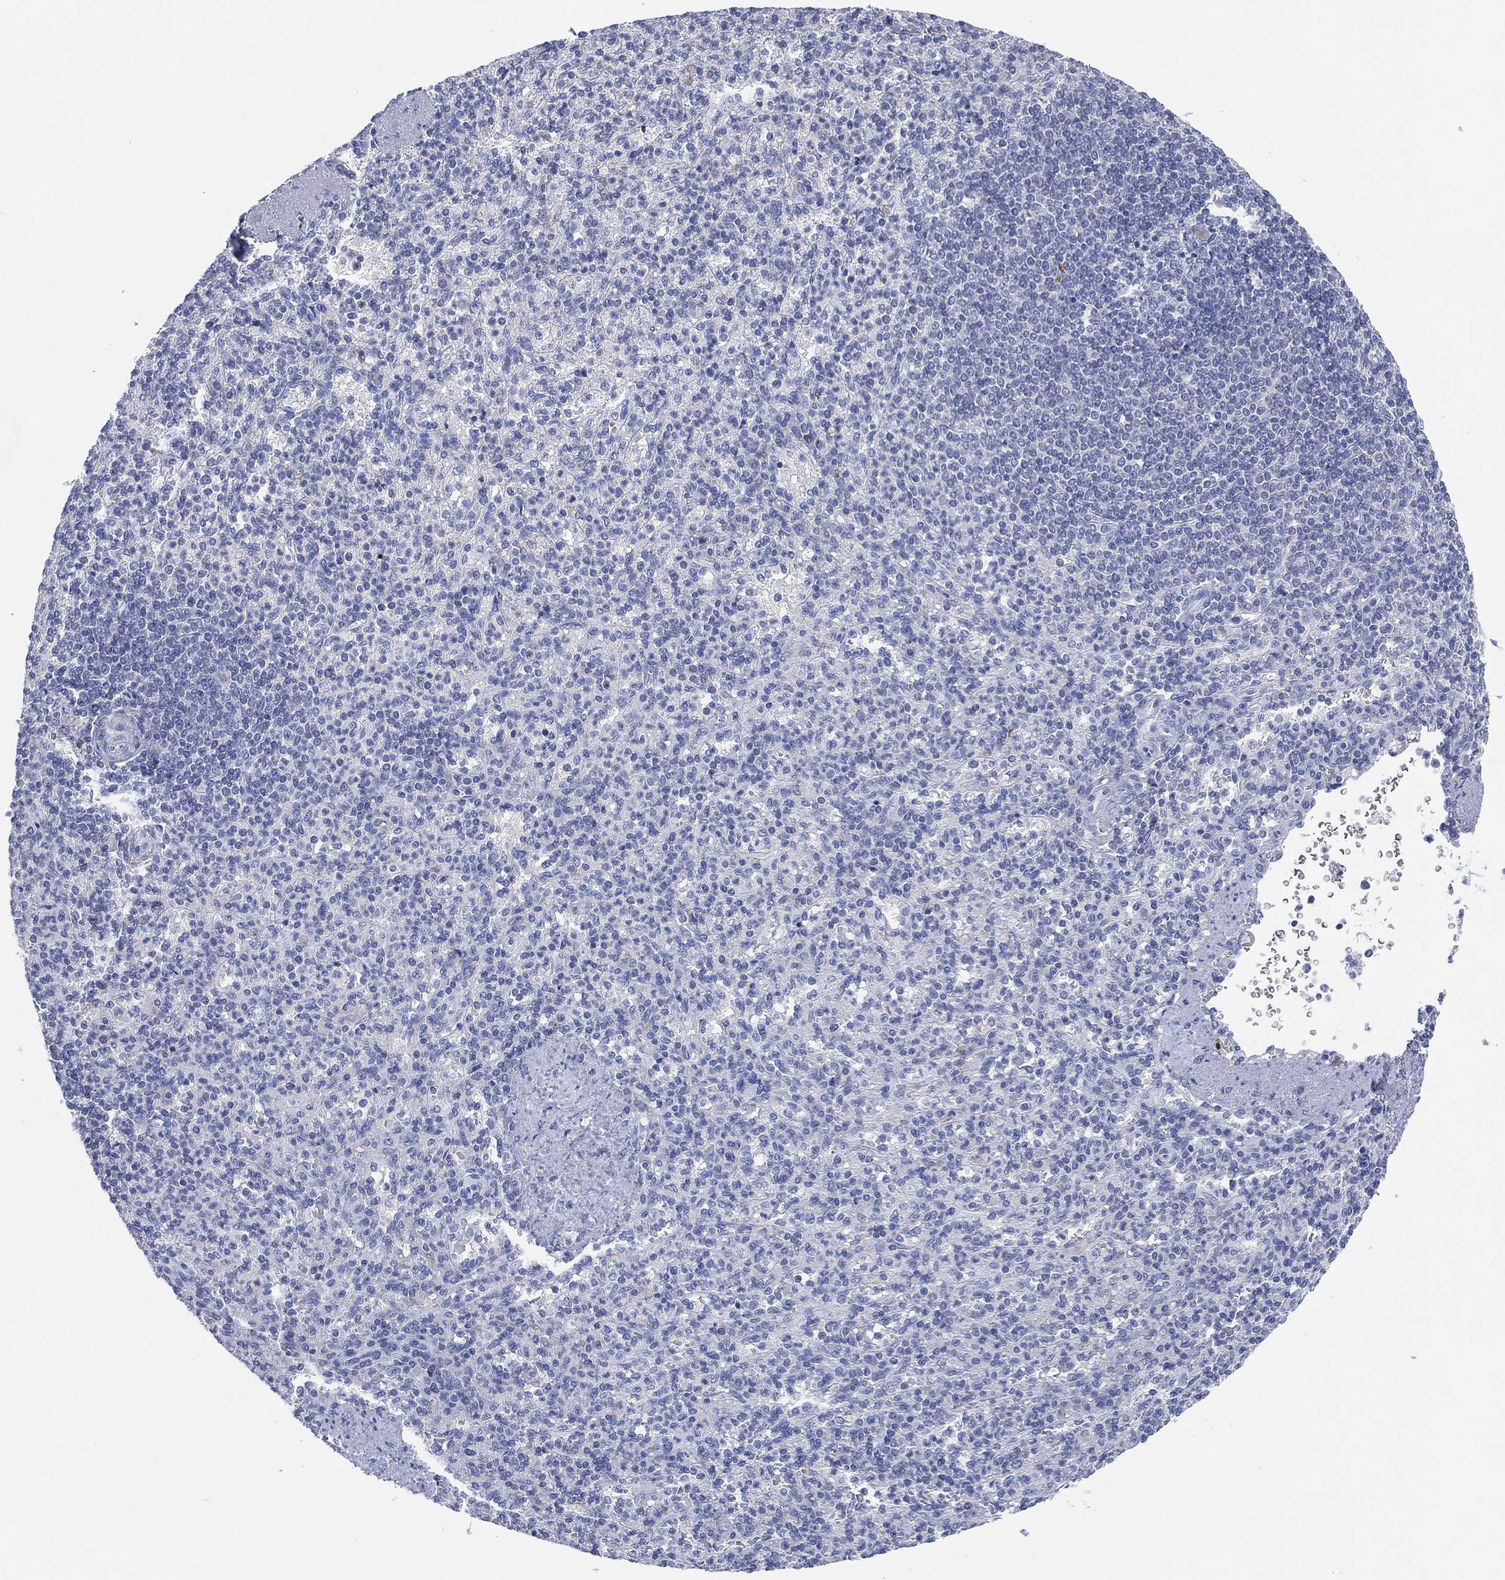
{"staining": {"intensity": "negative", "quantity": "none", "location": "none"}, "tissue": "spleen", "cell_type": "Cells in red pulp", "image_type": "normal", "snomed": [{"axis": "morphology", "description": "Normal tissue, NOS"}, {"axis": "topography", "description": "Spleen"}], "caption": "DAB (3,3'-diaminobenzidine) immunohistochemical staining of normal spleen displays no significant expression in cells in red pulp.", "gene": "ADAD2", "patient": {"sex": "female", "age": 74}}